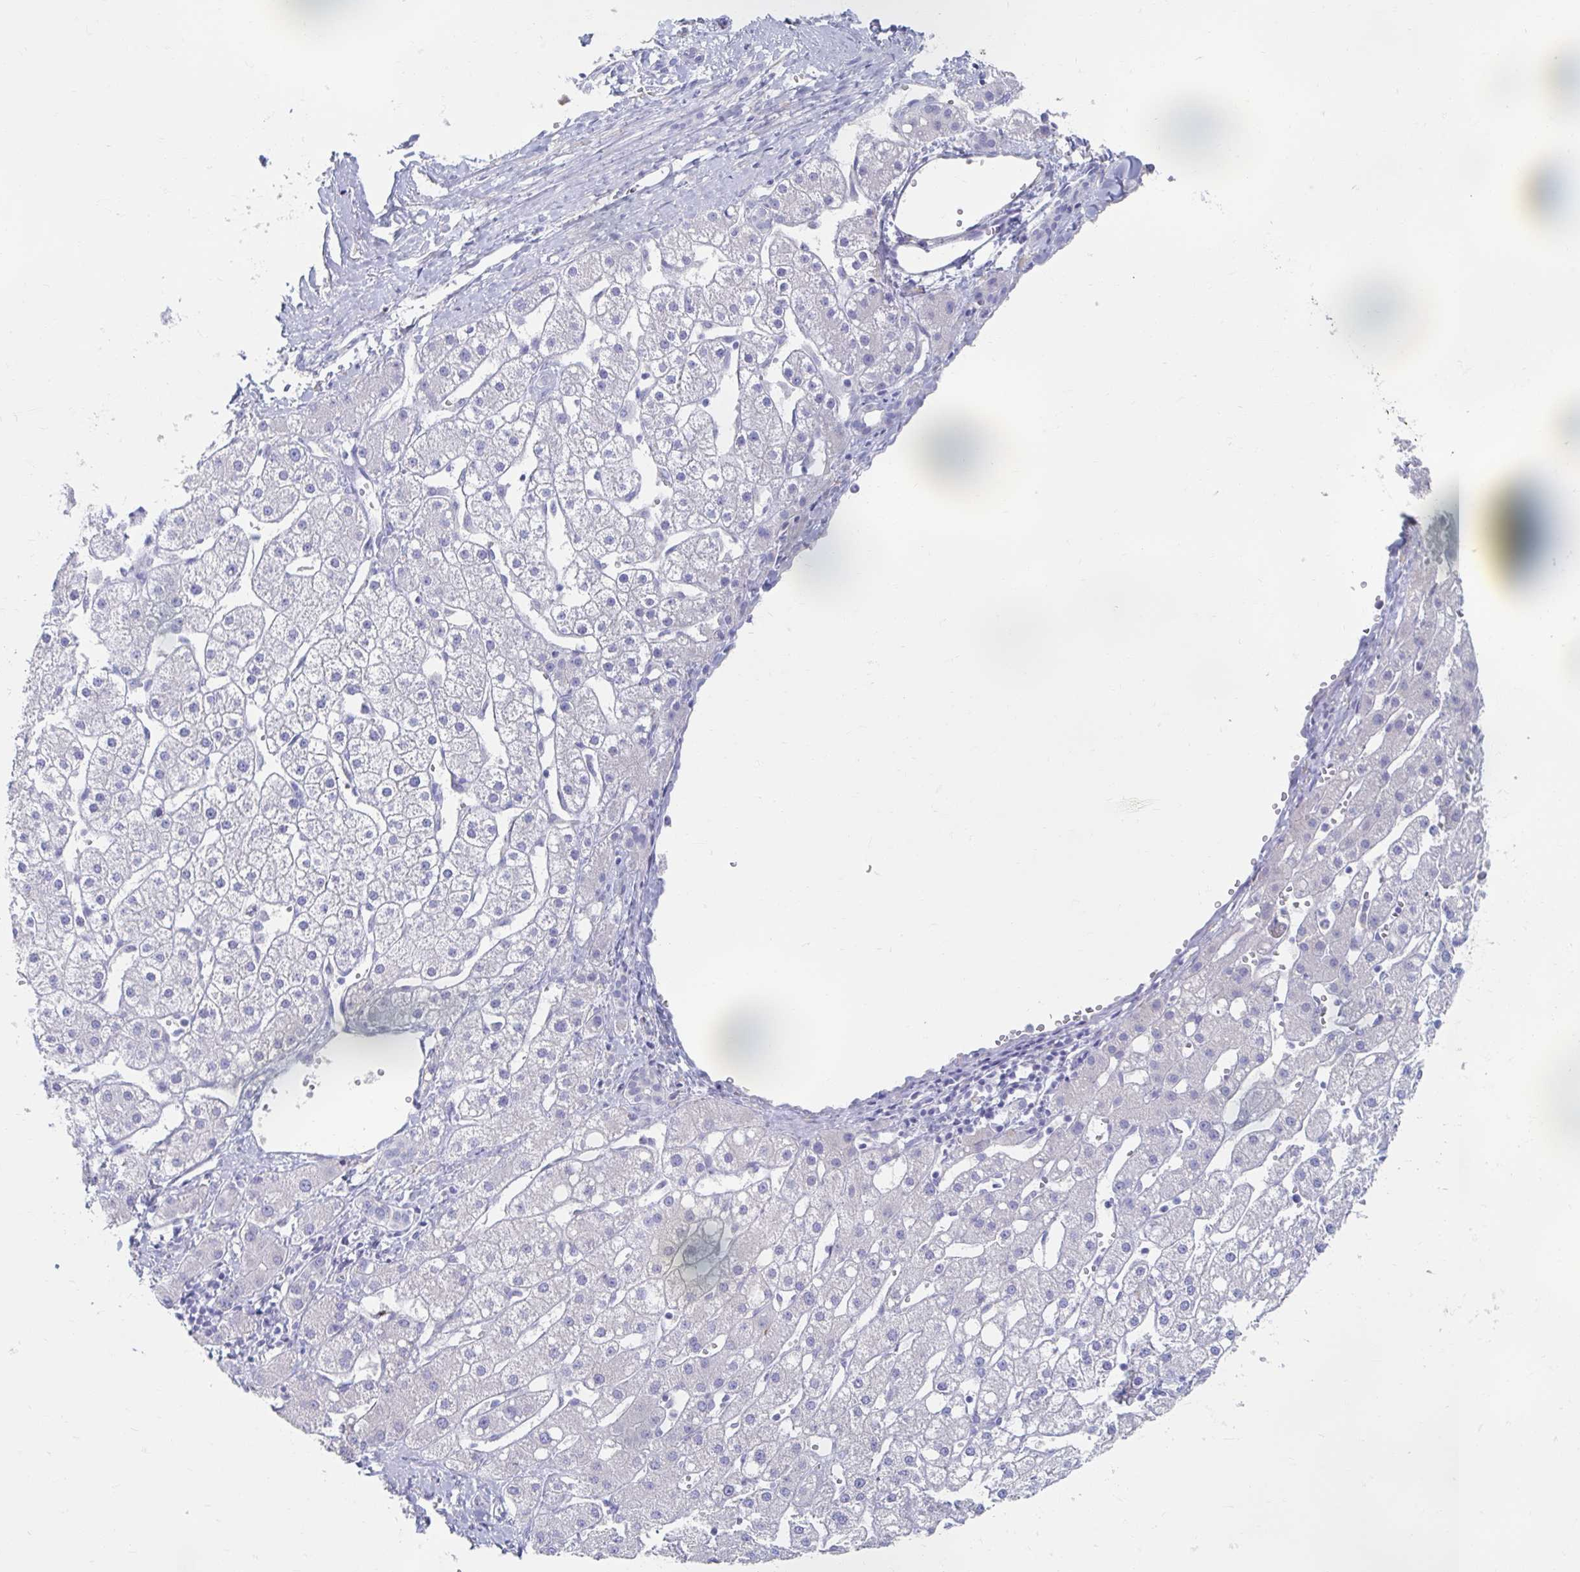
{"staining": {"intensity": "negative", "quantity": "none", "location": "none"}, "tissue": "liver cancer", "cell_type": "Tumor cells", "image_type": "cancer", "snomed": [{"axis": "morphology", "description": "Carcinoma, Hepatocellular, NOS"}, {"axis": "topography", "description": "Liver"}], "caption": "This histopathology image is of liver hepatocellular carcinoma stained with IHC to label a protein in brown with the nuclei are counter-stained blue. There is no staining in tumor cells. (Brightfield microscopy of DAB (3,3'-diaminobenzidine) immunohistochemistry (IHC) at high magnification).", "gene": "MYLK2", "patient": {"sex": "male", "age": 67}}